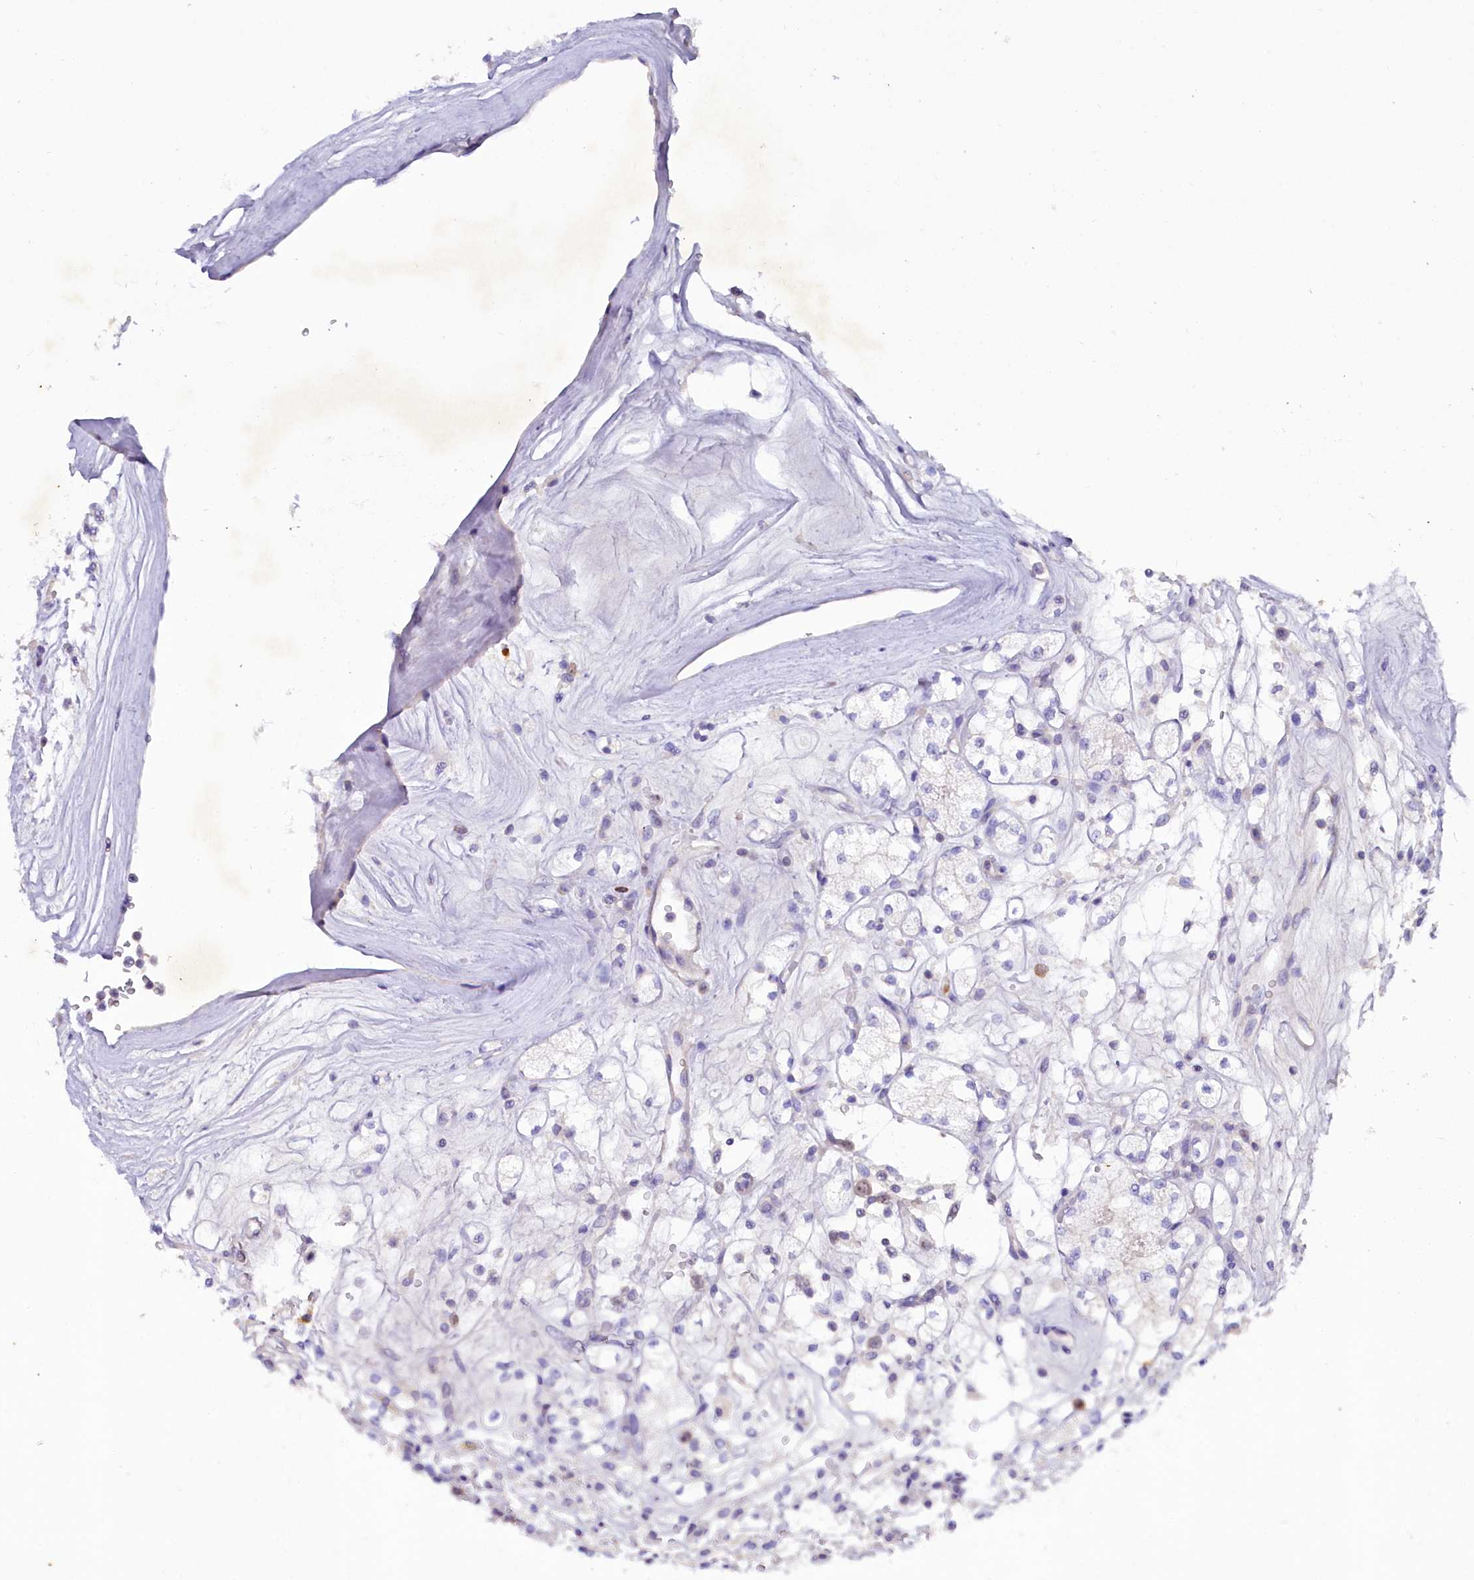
{"staining": {"intensity": "negative", "quantity": "none", "location": "none"}, "tissue": "renal cancer", "cell_type": "Tumor cells", "image_type": "cancer", "snomed": [{"axis": "morphology", "description": "Adenocarcinoma, NOS"}, {"axis": "topography", "description": "Kidney"}], "caption": "Tumor cells show no significant positivity in renal cancer (adenocarcinoma).", "gene": "FAM111B", "patient": {"sex": "male", "age": 77}}